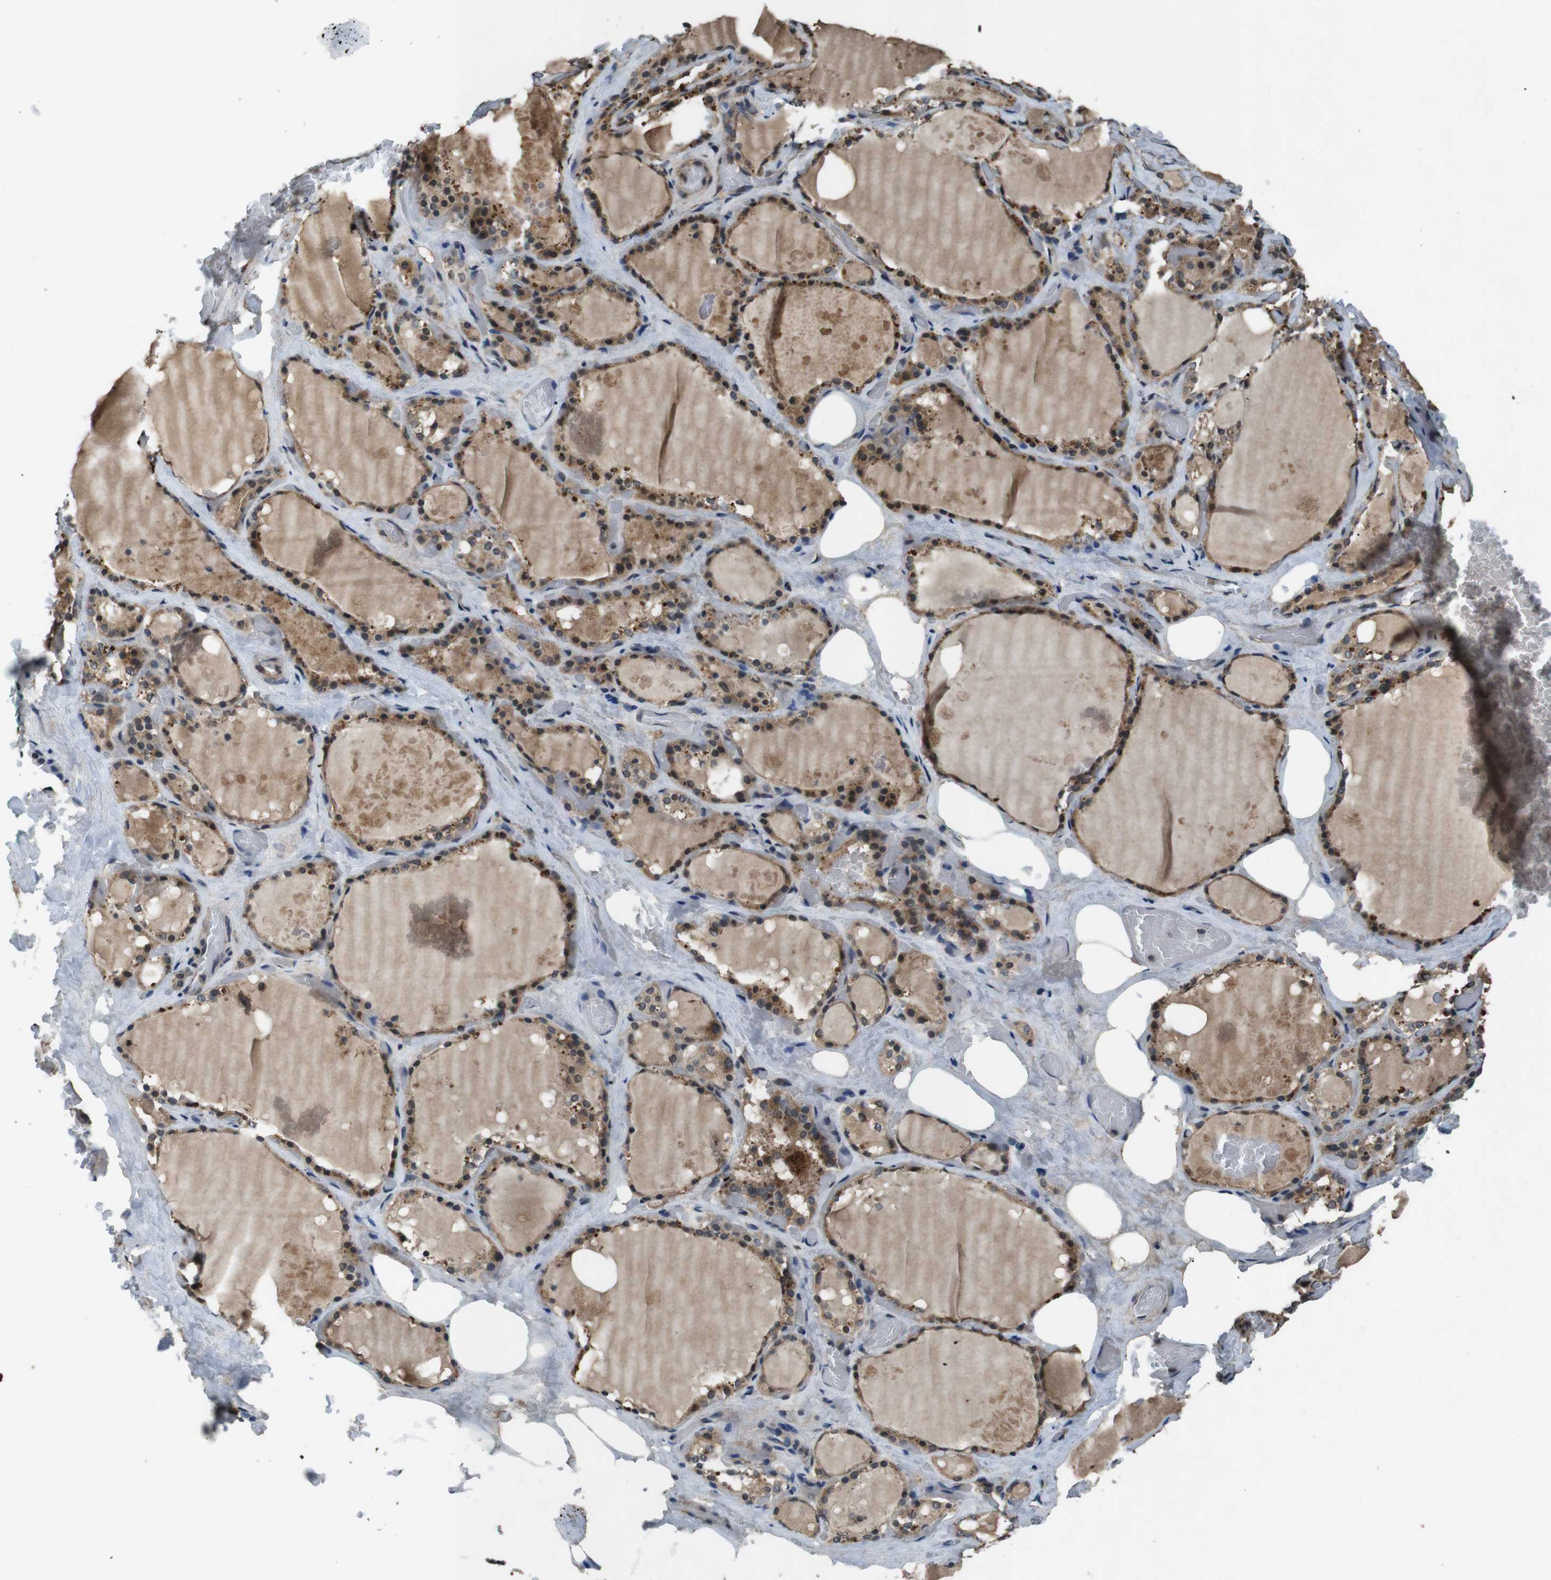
{"staining": {"intensity": "moderate", "quantity": ">75%", "location": "cytoplasmic/membranous,nuclear"}, "tissue": "thyroid gland", "cell_type": "Glandular cells", "image_type": "normal", "snomed": [{"axis": "morphology", "description": "Normal tissue, NOS"}, {"axis": "topography", "description": "Thyroid gland"}], "caption": "Benign thyroid gland shows moderate cytoplasmic/membranous,nuclear staining in about >75% of glandular cells, visualized by immunohistochemistry. (Brightfield microscopy of DAB IHC at high magnification).", "gene": "SOCS1", "patient": {"sex": "male", "age": 61}}